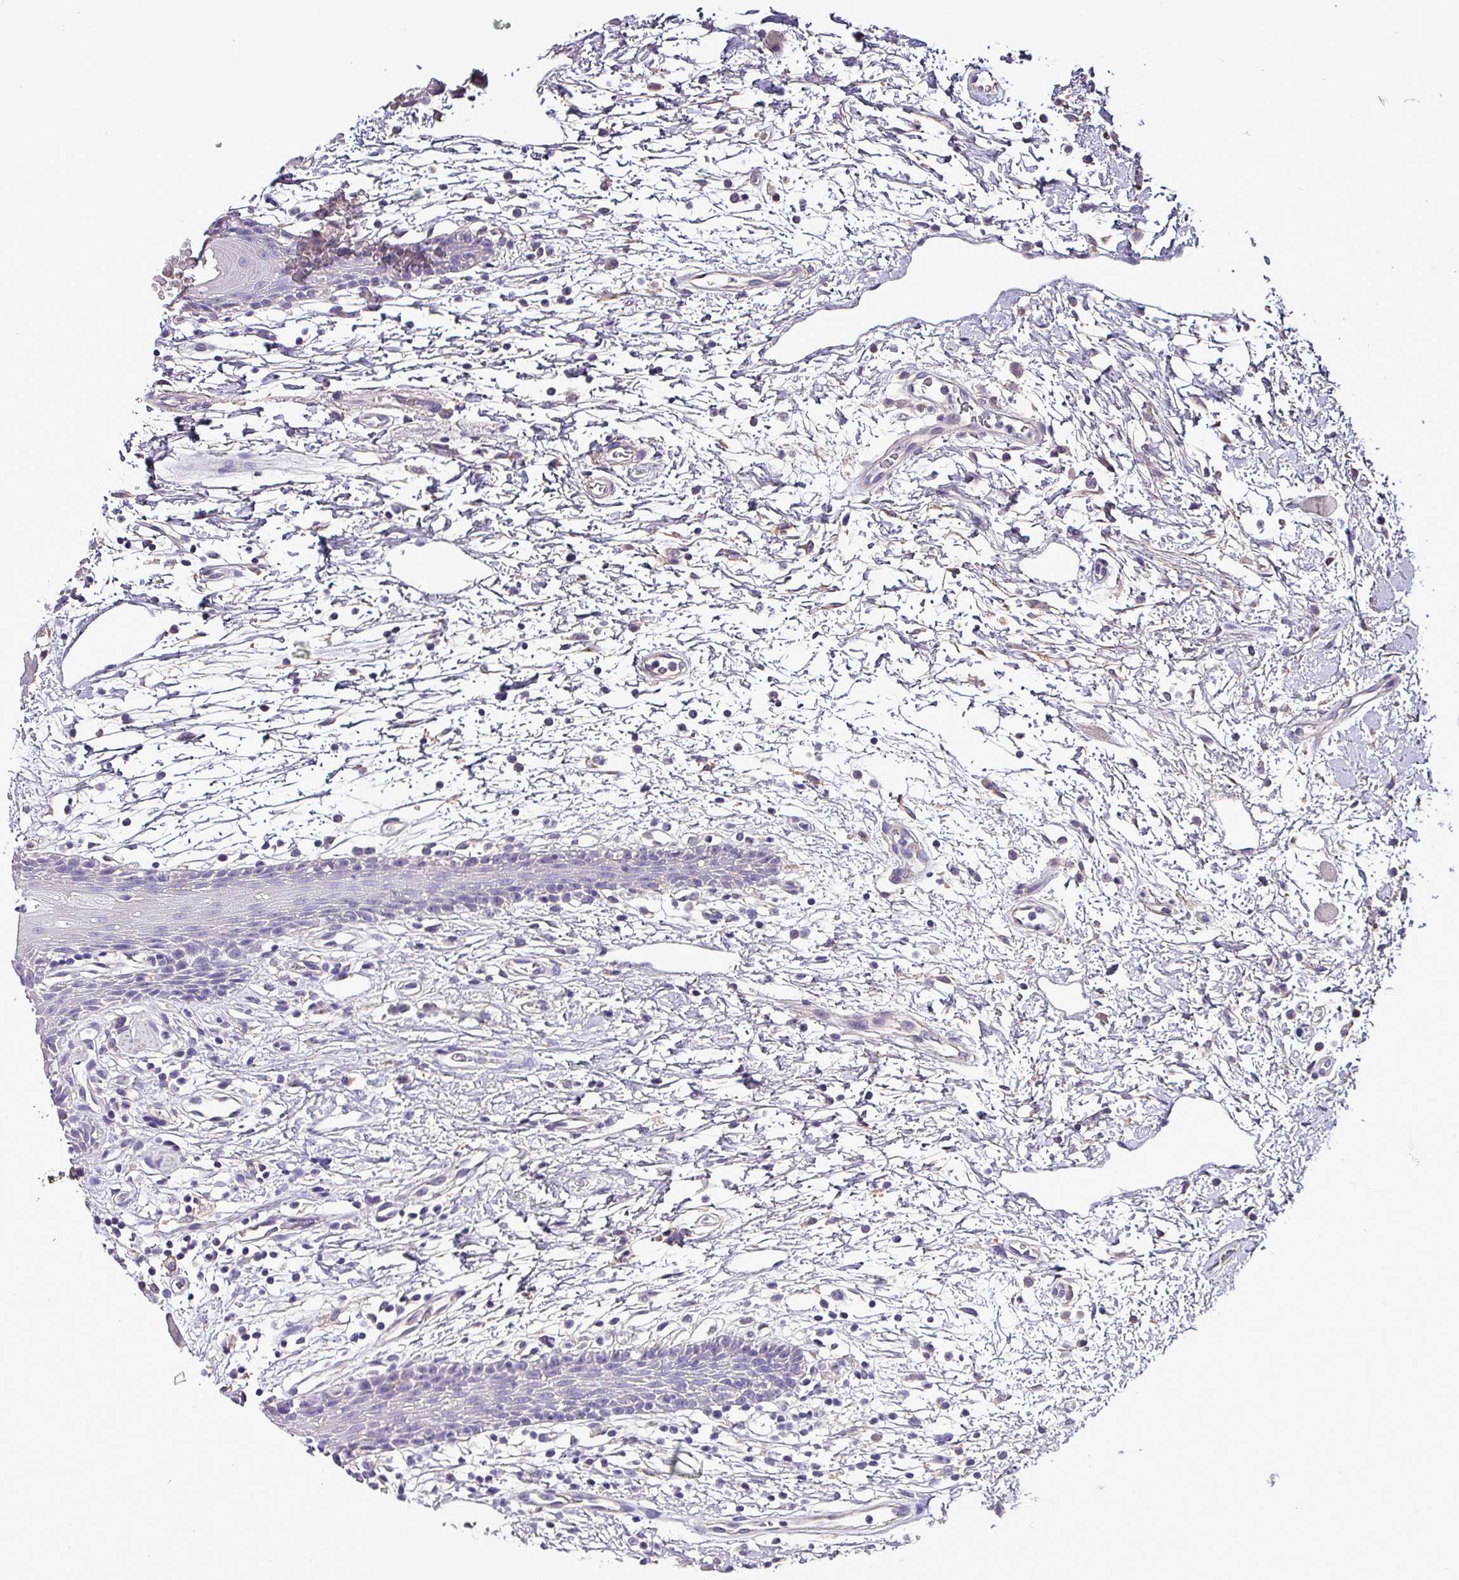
{"staining": {"intensity": "negative", "quantity": "none", "location": "none"}, "tissue": "oral mucosa", "cell_type": "Squamous epithelial cells", "image_type": "normal", "snomed": [{"axis": "morphology", "description": "Normal tissue, NOS"}, {"axis": "topography", "description": "Oral tissue"}, {"axis": "topography", "description": "Tounge, NOS"}], "caption": "High power microscopy micrograph of an immunohistochemistry (IHC) image of benign oral mucosa, revealing no significant staining in squamous epithelial cells. (IHC, brightfield microscopy, high magnification).", "gene": "HTRA4", "patient": {"sex": "female", "age": 59}}